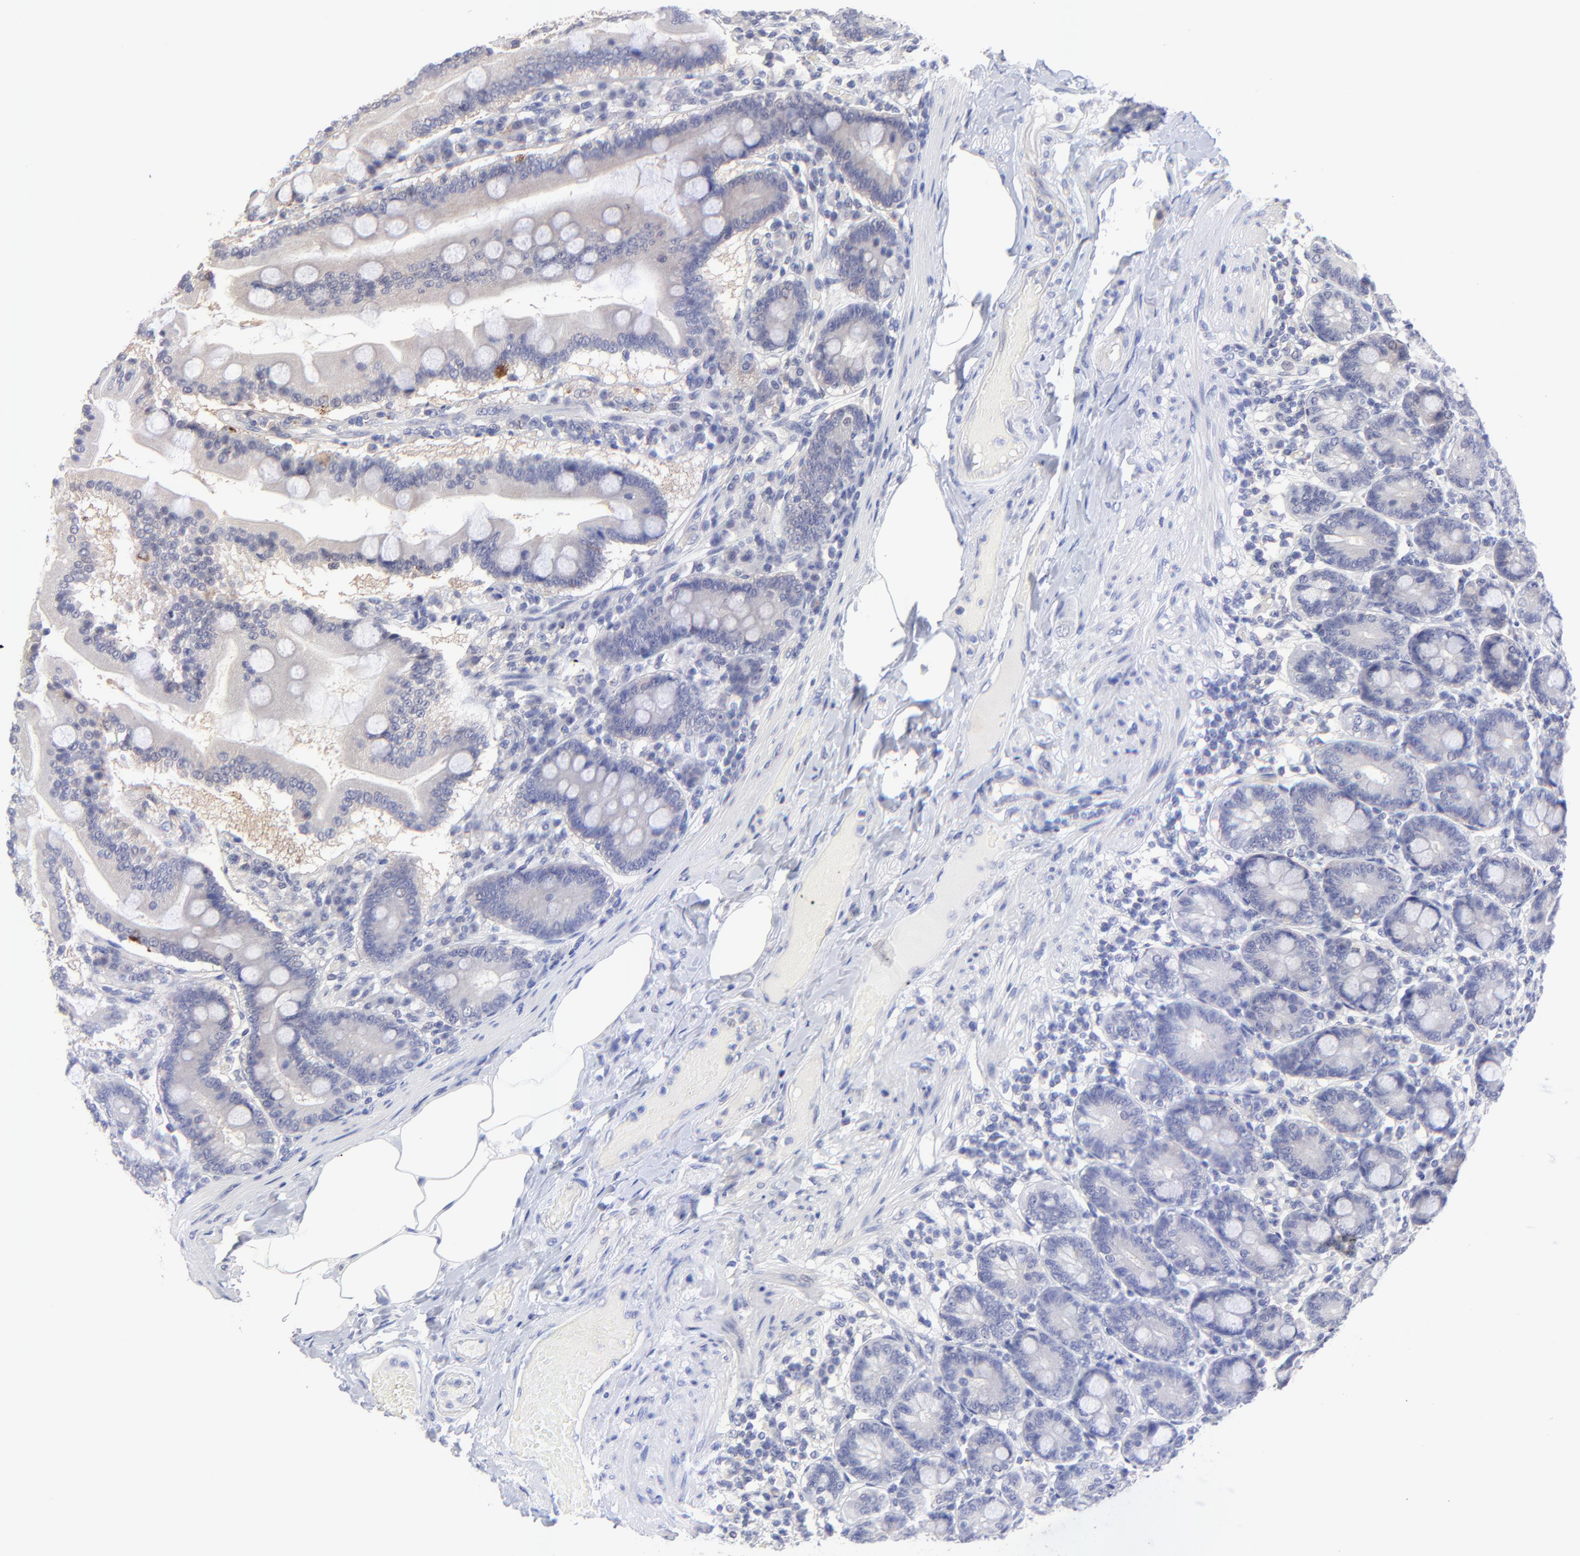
{"staining": {"intensity": "moderate", "quantity": "<25%", "location": "nuclear"}, "tissue": "duodenum", "cell_type": "Glandular cells", "image_type": "normal", "snomed": [{"axis": "morphology", "description": "Normal tissue, NOS"}, {"axis": "topography", "description": "Duodenum"}], "caption": "Moderate nuclear expression is identified in about <25% of glandular cells in unremarkable duodenum. Nuclei are stained in blue.", "gene": "ZNF747", "patient": {"sex": "female", "age": 64}}